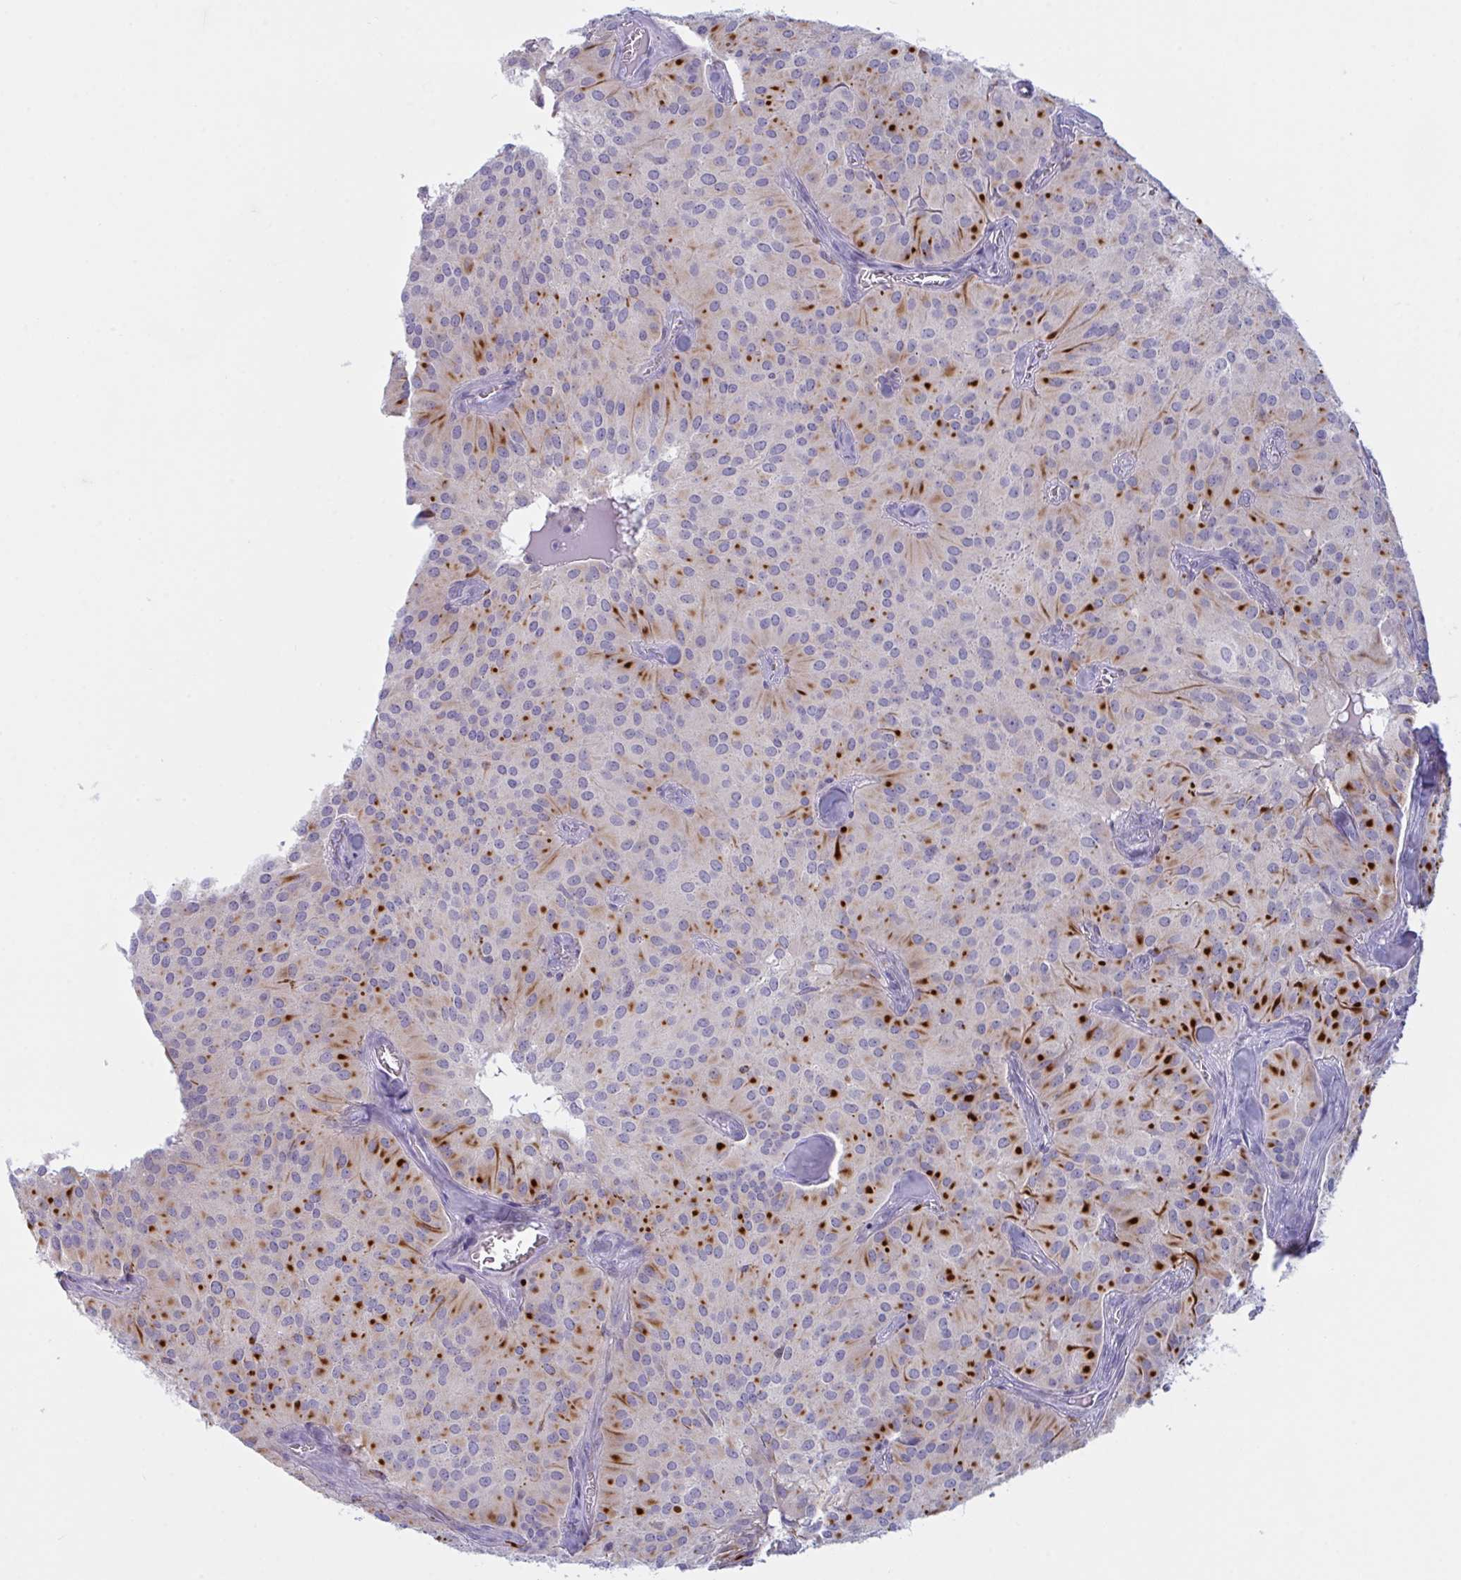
{"staining": {"intensity": "strong", "quantity": "<25%", "location": "cytoplasmic/membranous"}, "tissue": "glioma", "cell_type": "Tumor cells", "image_type": "cancer", "snomed": [{"axis": "morphology", "description": "Glioma, malignant, Low grade"}, {"axis": "topography", "description": "Brain"}], "caption": "Glioma stained for a protein exhibits strong cytoplasmic/membranous positivity in tumor cells.", "gene": "NAA30", "patient": {"sex": "male", "age": 42}}